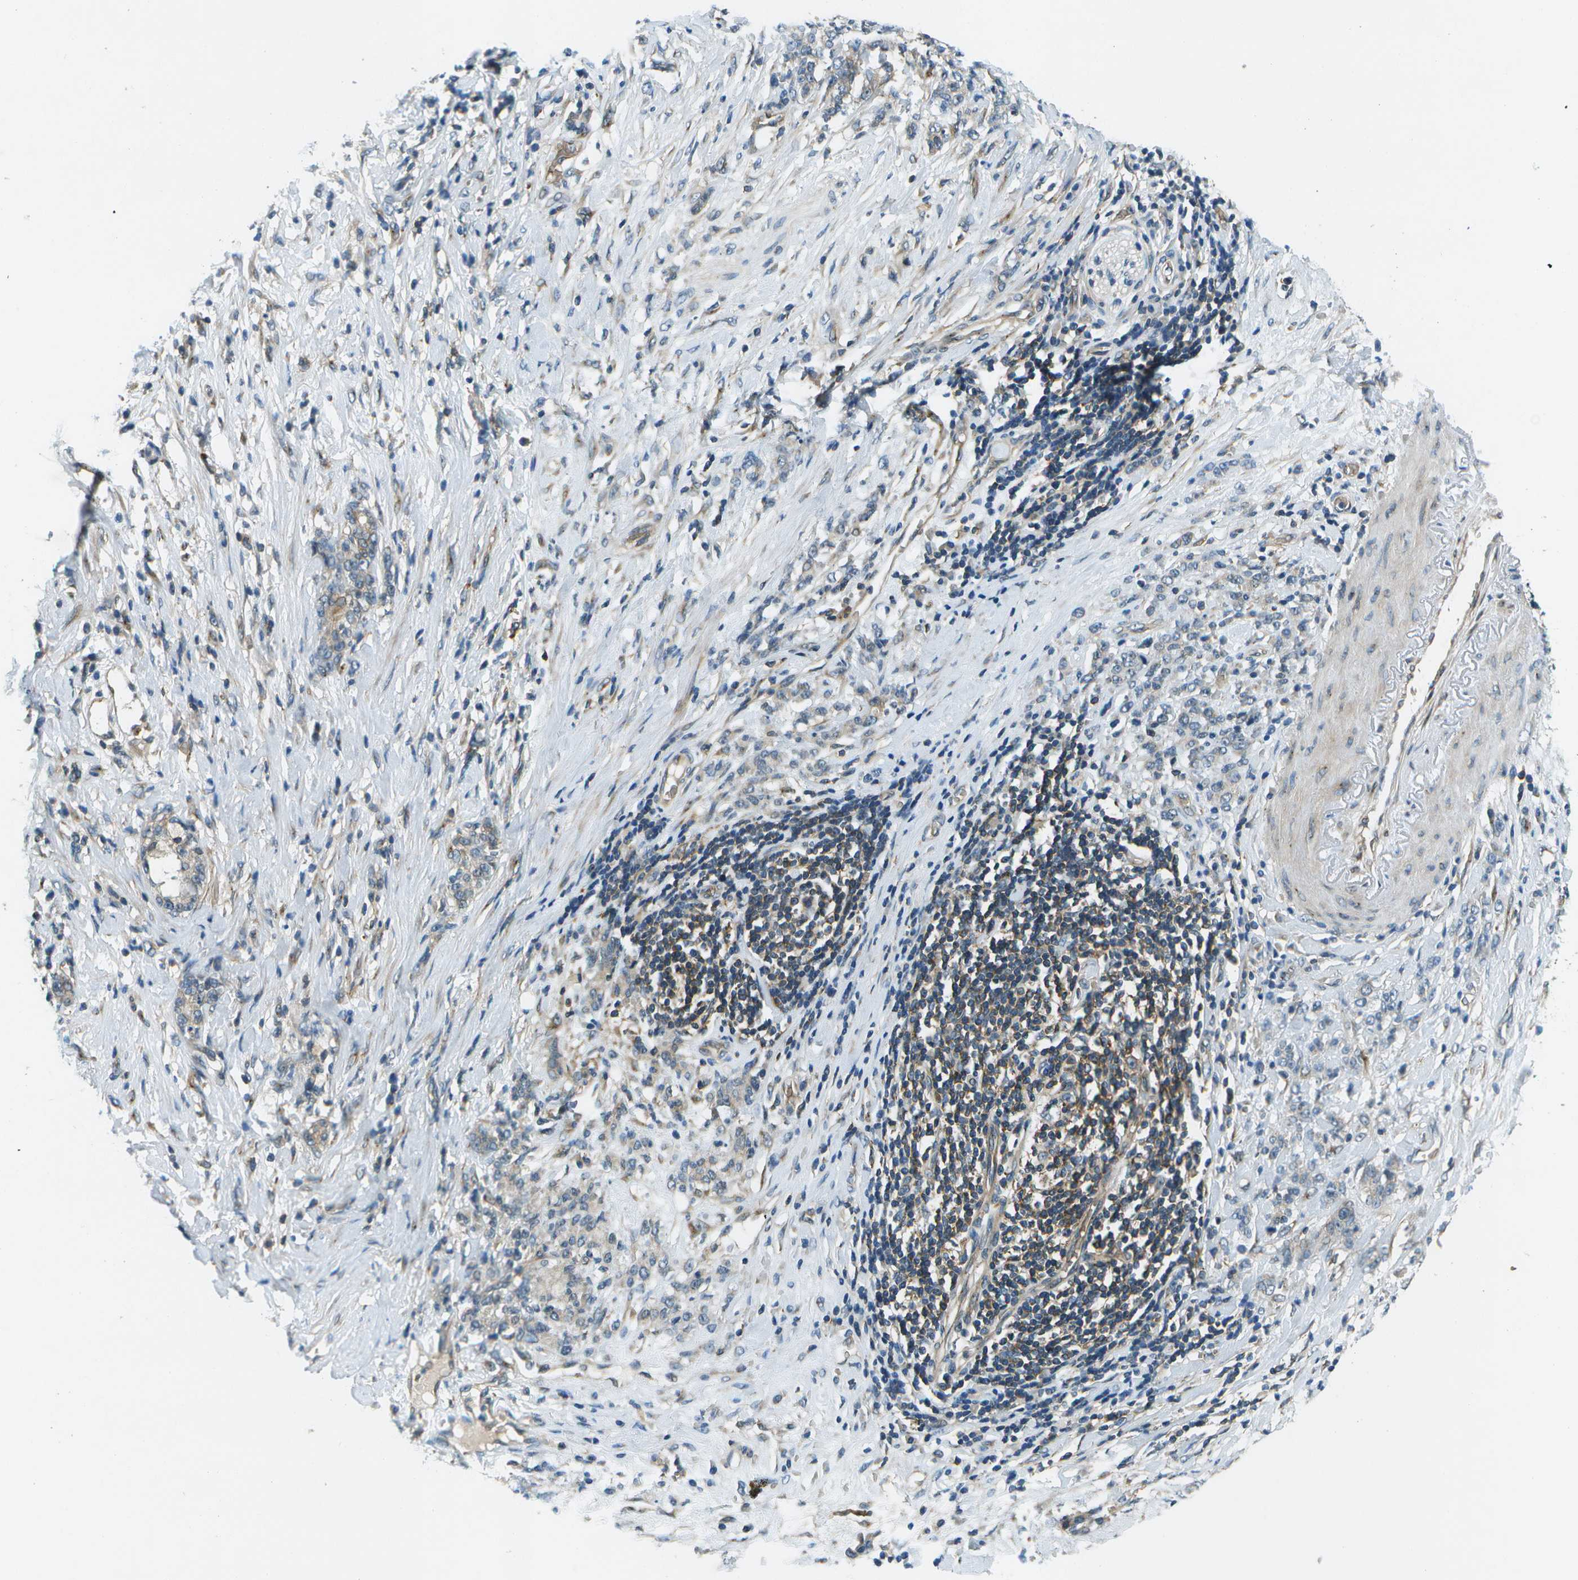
{"staining": {"intensity": "weak", "quantity": "<25%", "location": "cytoplasmic/membranous"}, "tissue": "stomach cancer", "cell_type": "Tumor cells", "image_type": "cancer", "snomed": [{"axis": "morphology", "description": "Adenocarcinoma, NOS"}, {"axis": "topography", "description": "Stomach, lower"}], "caption": "IHC of adenocarcinoma (stomach) reveals no expression in tumor cells.", "gene": "CTIF", "patient": {"sex": "male", "age": 88}}